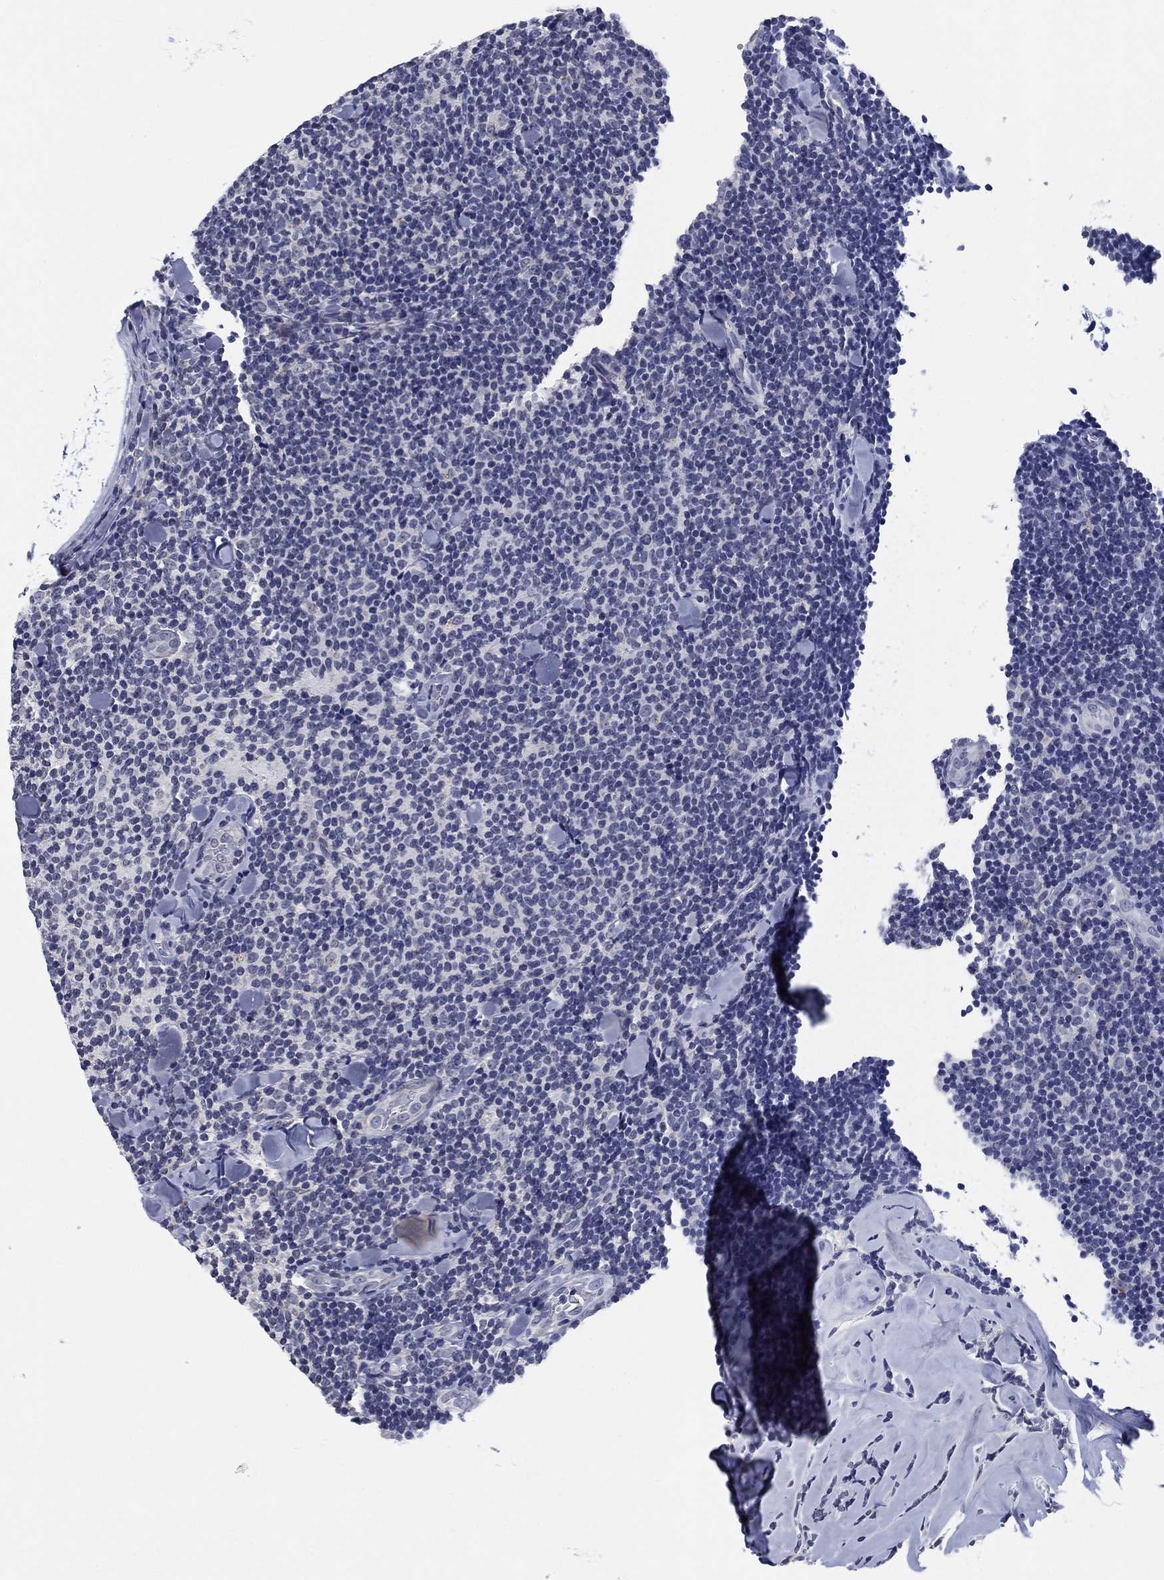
{"staining": {"intensity": "negative", "quantity": "none", "location": "none"}, "tissue": "lymphoma", "cell_type": "Tumor cells", "image_type": "cancer", "snomed": [{"axis": "morphology", "description": "Malignant lymphoma, non-Hodgkin's type, Low grade"}, {"axis": "topography", "description": "Lymph node"}], "caption": "Lymphoma stained for a protein using immunohistochemistry (IHC) displays no positivity tumor cells.", "gene": "OTUB2", "patient": {"sex": "female", "age": 56}}